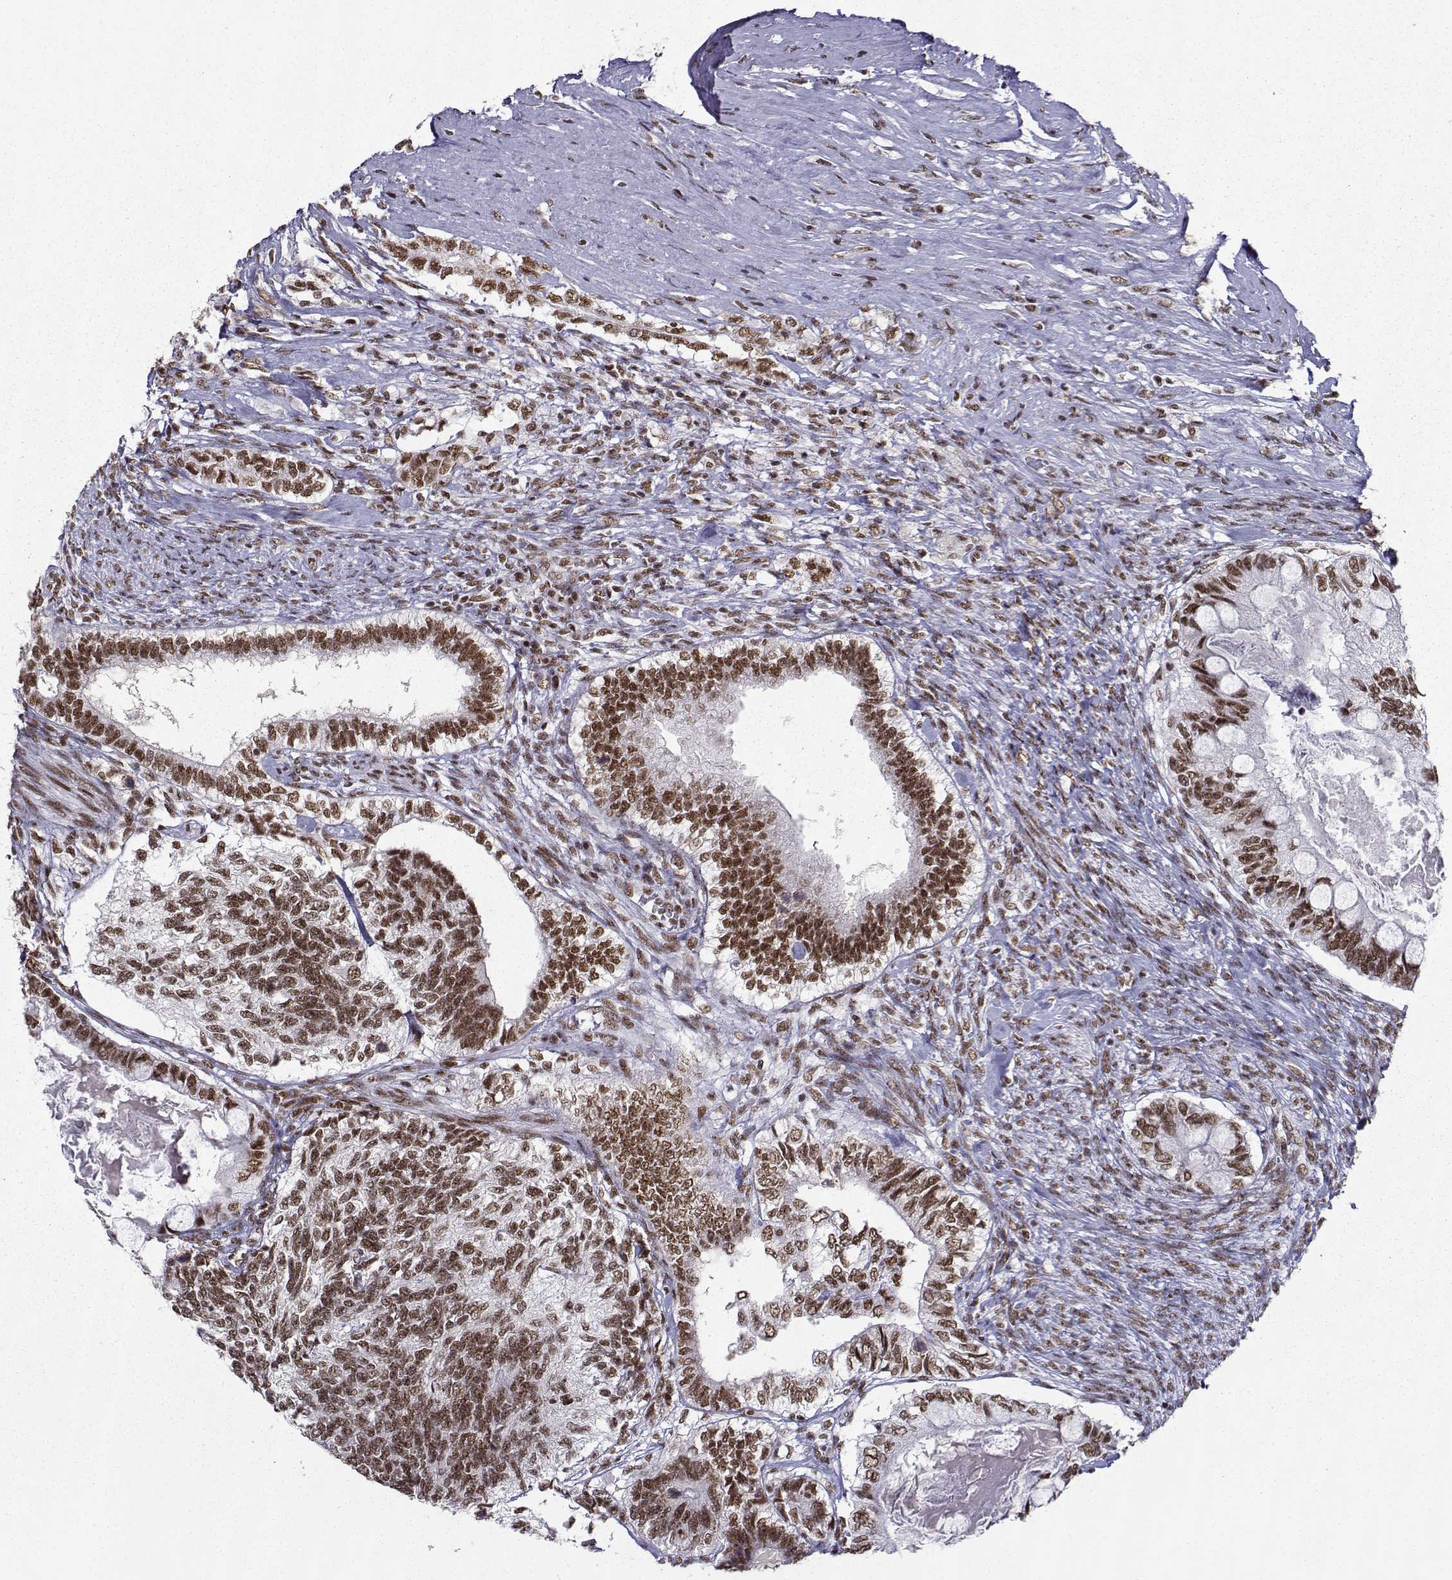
{"staining": {"intensity": "moderate", "quantity": ">75%", "location": "nuclear"}, "tissue": "testis cancer", "cell_type": "Tumor cells", "image_type": "cancer", "snomed": [{"axis": "morphology", "description": "Seminoma, NOS"}, {"axis": "morphology", "description": "Carcinoma, Embryonal, NOS"}, {"axis": "topography", "description": "Testis"}], "caption": "The photomicrograph reveals immunohistochemical staining of testis seminoma. There is moderate nuclear positivity is appreciated in about >75% of tumor cells.", "gene": "SNRPB2", "patient": {"sex": "male", "age": 41}}